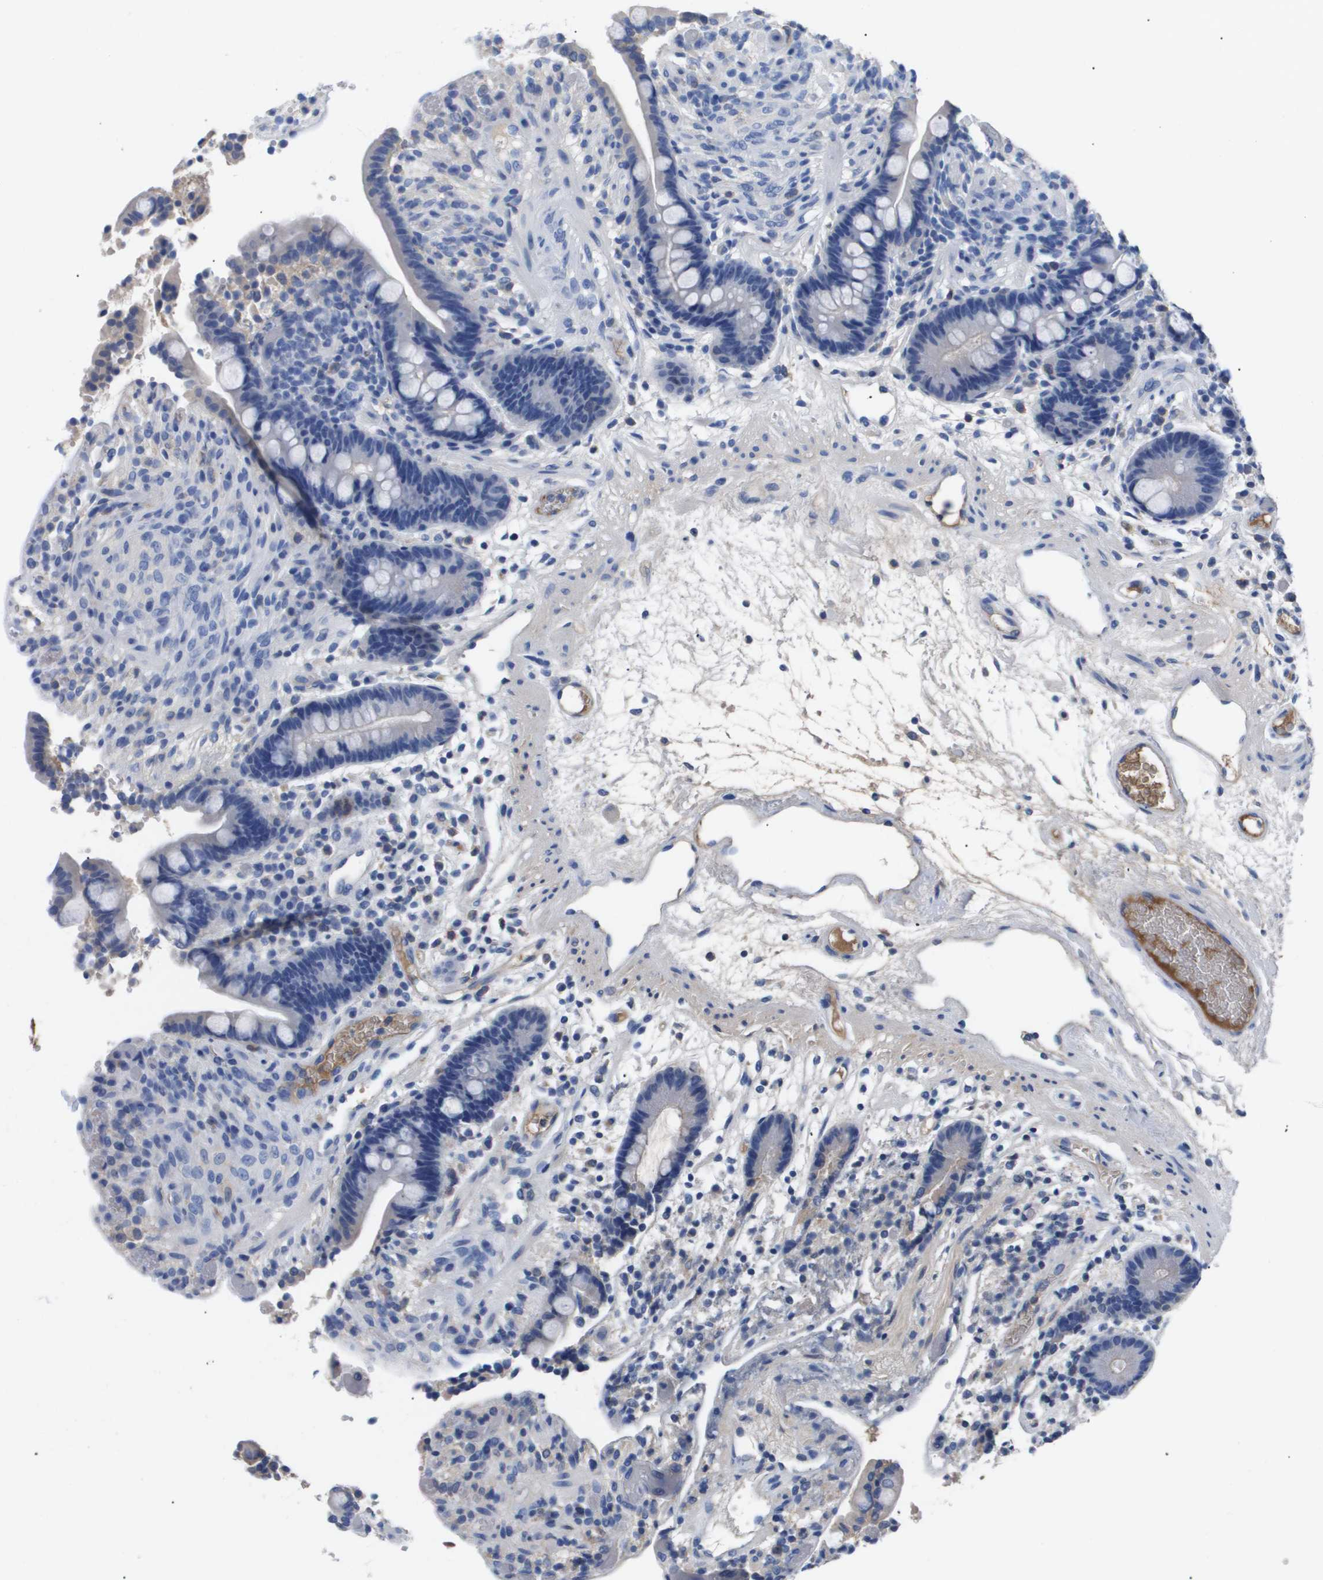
{"staining": {"intensity": "negative", "quantity": "none", "location": "none"}, "tissue": "colon", "cell_type": "Endothelial cells", "image_type": "normal", "snomed": [{"axis": "morphology", "description": "Normal tissue, NOS"}, {"axis": "topography", "description": "Colon"}], "caption": "IHC photomicrograph of normal colon stained for a protein (brown), which displays no staining in endothelial cells. The staining is performed using DAB brown chromogen with nuclei counter-stained in using hematoxylin.", "gene": "SERPINA6", "patient": {"sex": "male", "age": 73}}